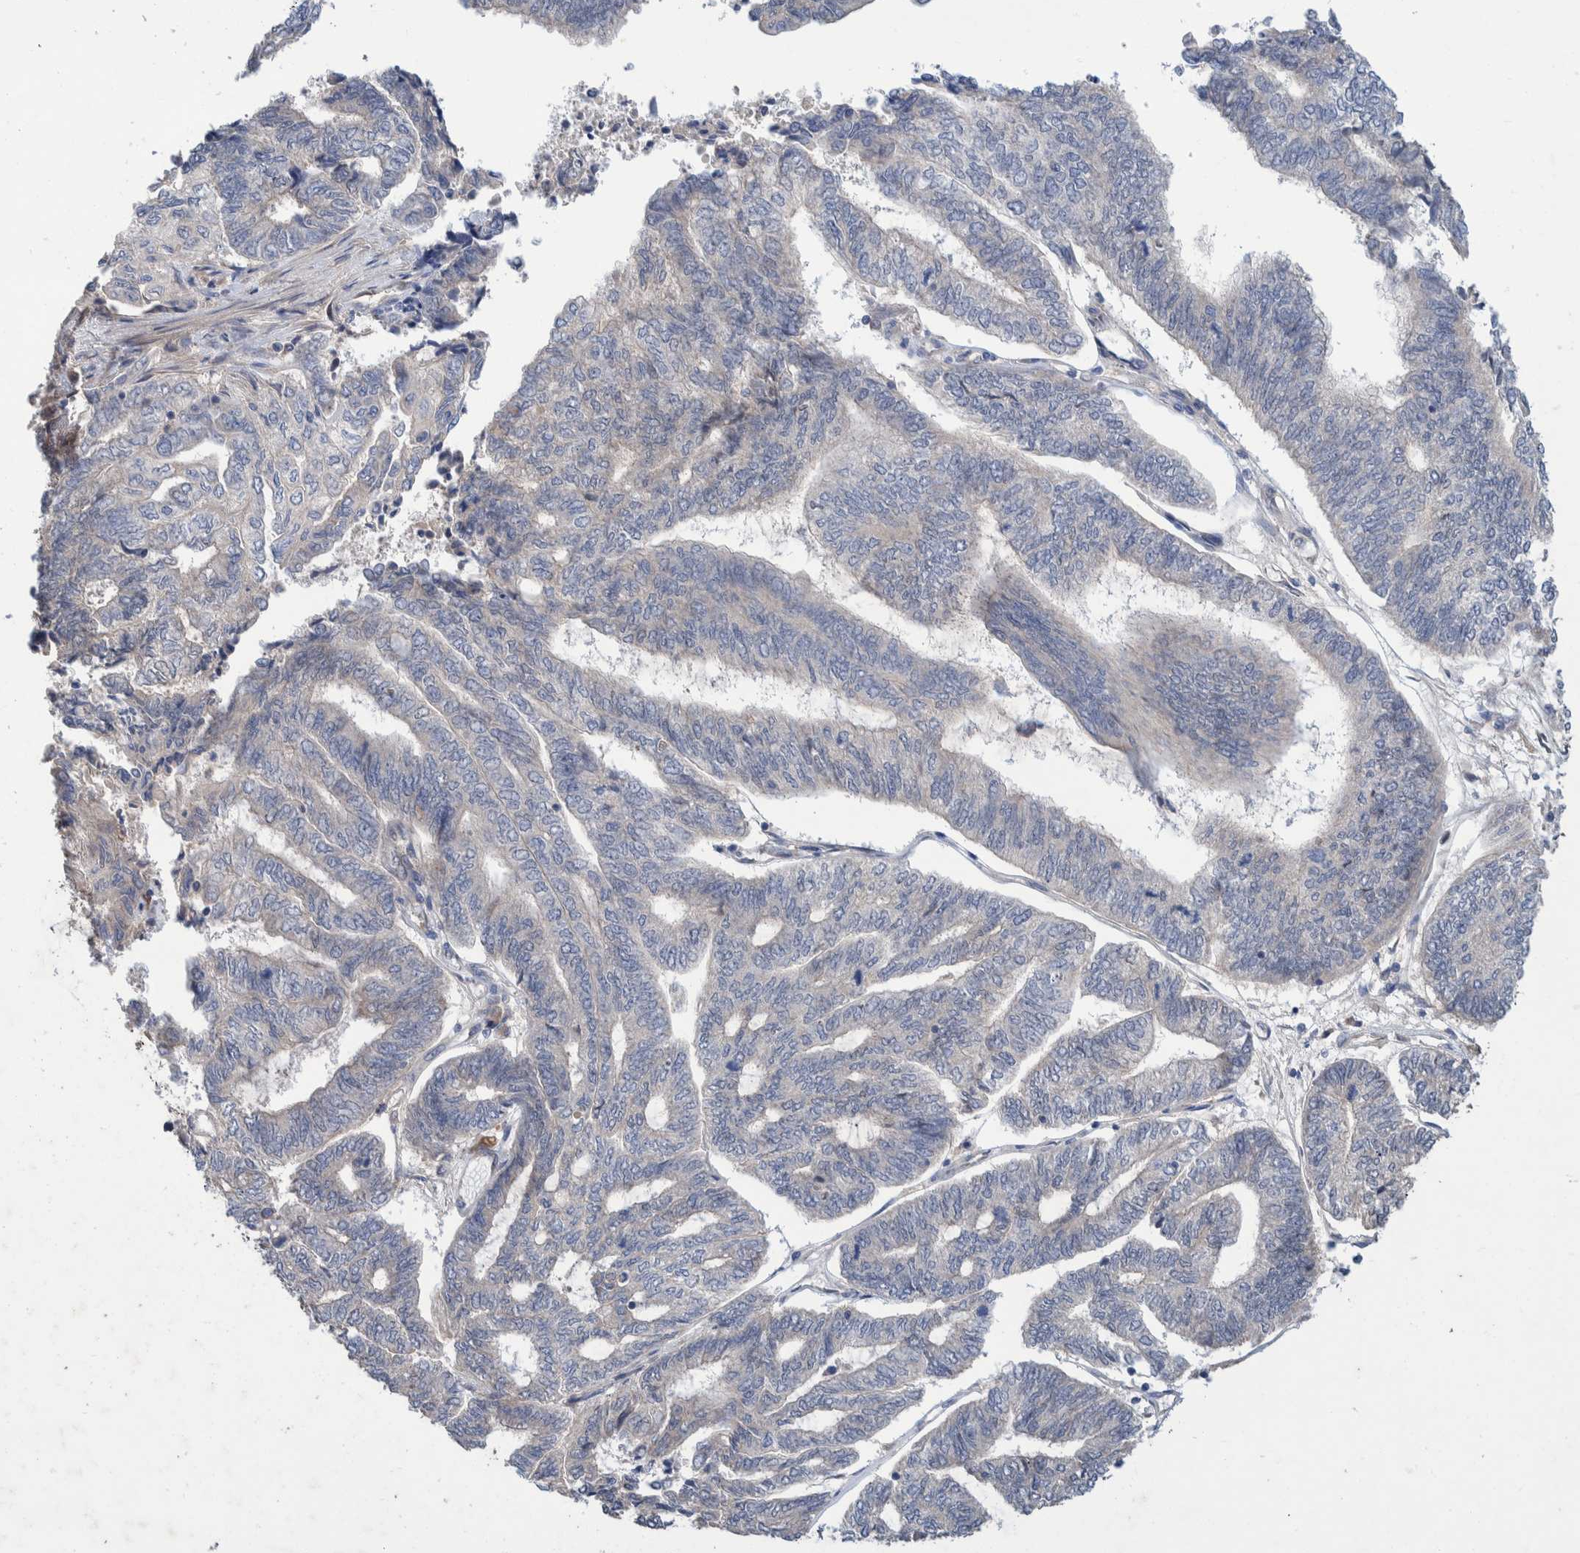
{"staining": {"intensity": "negative", "quantity": "none", "location": "none"}, "tissue": "endometrial cancer", "cell_type": "Tumor cells", "image_type": "cancer", "snomed": [{"axis": "morphology", "description": "Adenocarcinoma, NOS"}, {"axis": "topography", "description": "Uterus"}, {"axis": "topography", "description": "Endometrium"}], "caption": "A photomicrograph of endometrial cancer stained for a protein demonstrates no brown staining in tumor cells.", "gene": "PLPBP", "patient": {"sex": "female", "age": 70}}